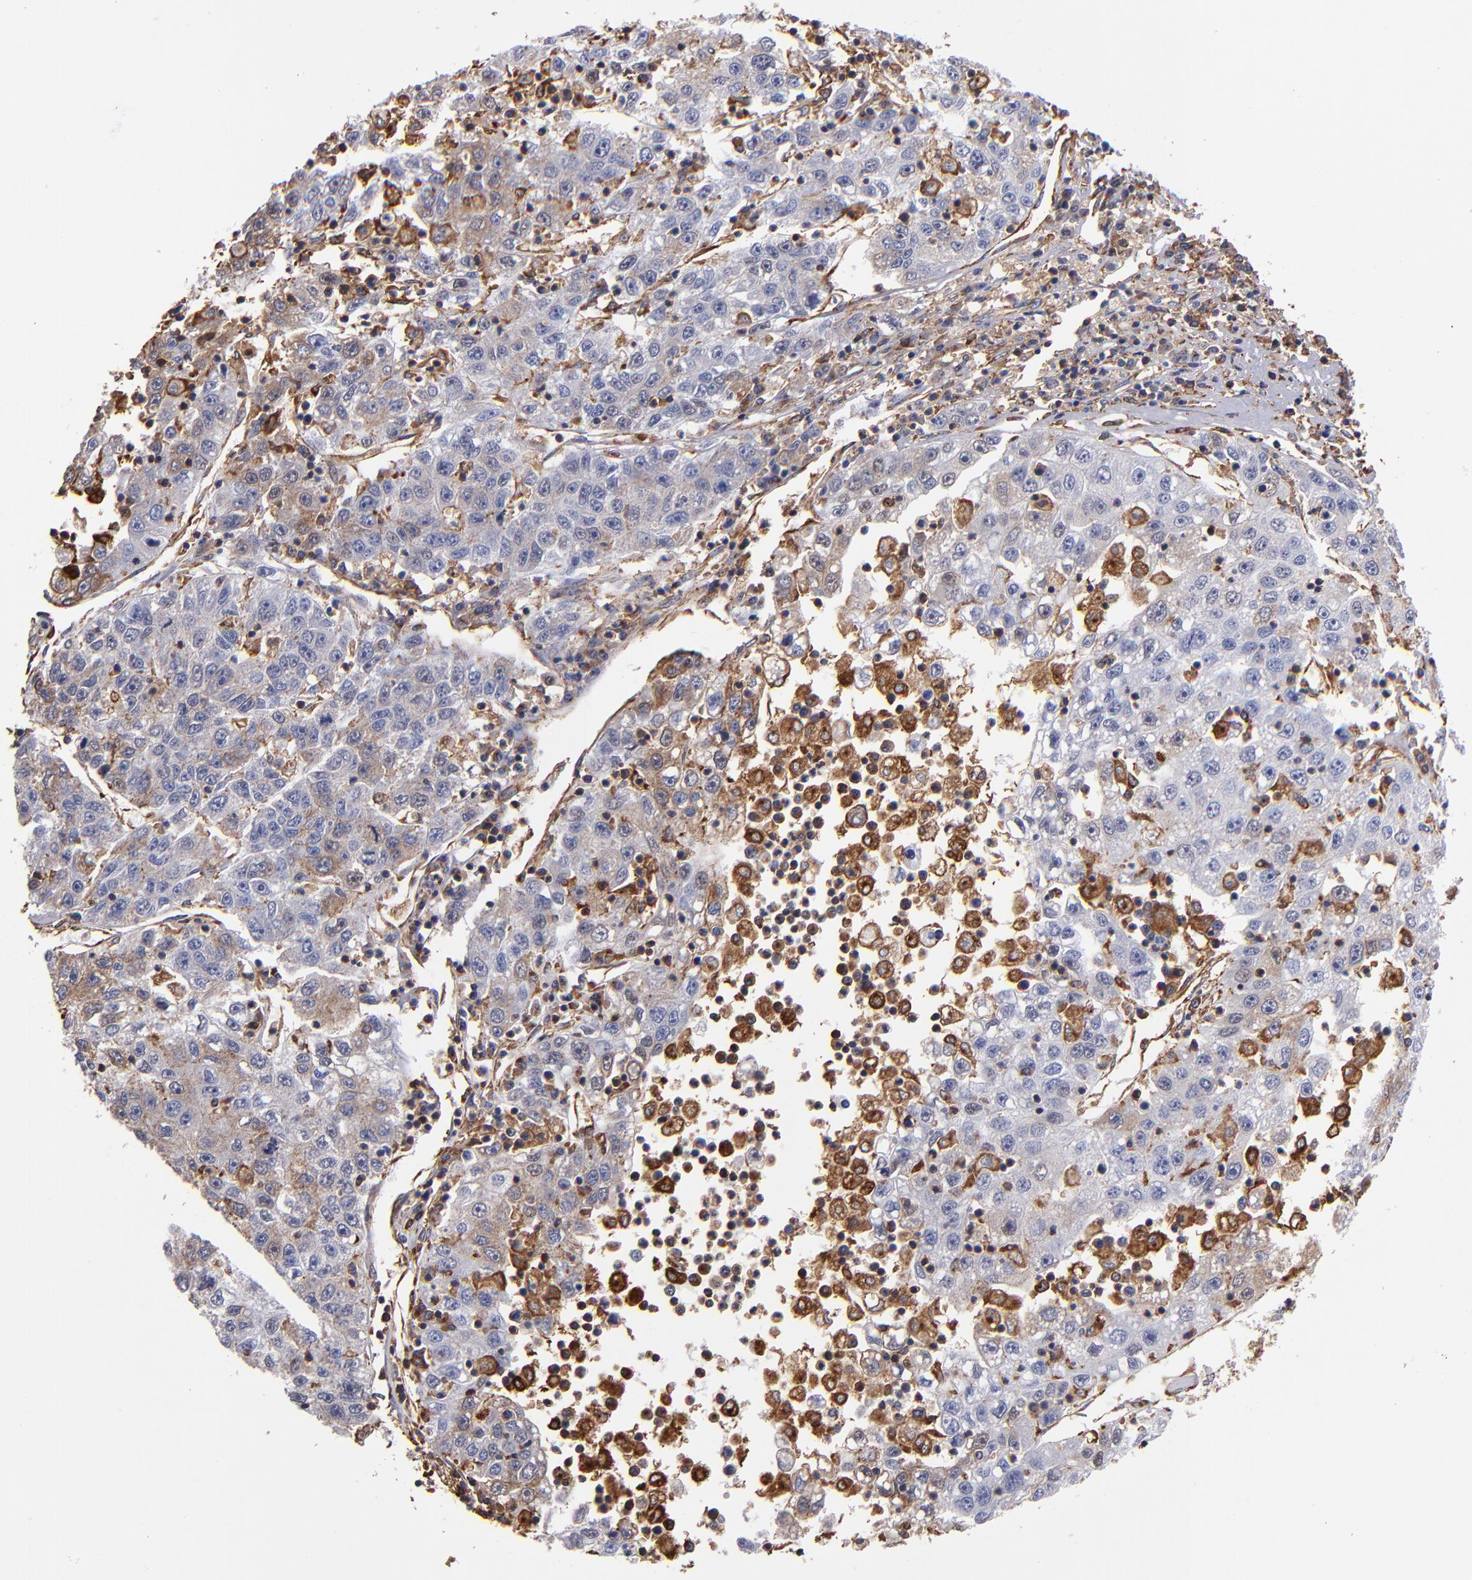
{"staining": {"intensity": "weak", "quantity": "<25%", "location": "cytoplasmic/membranous"}, "tissue": "liver cancer", "cell_type": "Tumor cells", "image_type": "cancer", "snomed": [{"axis": "morphology", "description": "Carcinoma, Hepatocellular, NOS"}, {"axis": "topography", "description": "Liver"}], "caption": "The photomicrograph displays no significant positivity in tumor cells of liver cancer.", "gene": "MVP", "patient": {"sex": "male", "age": 49}}